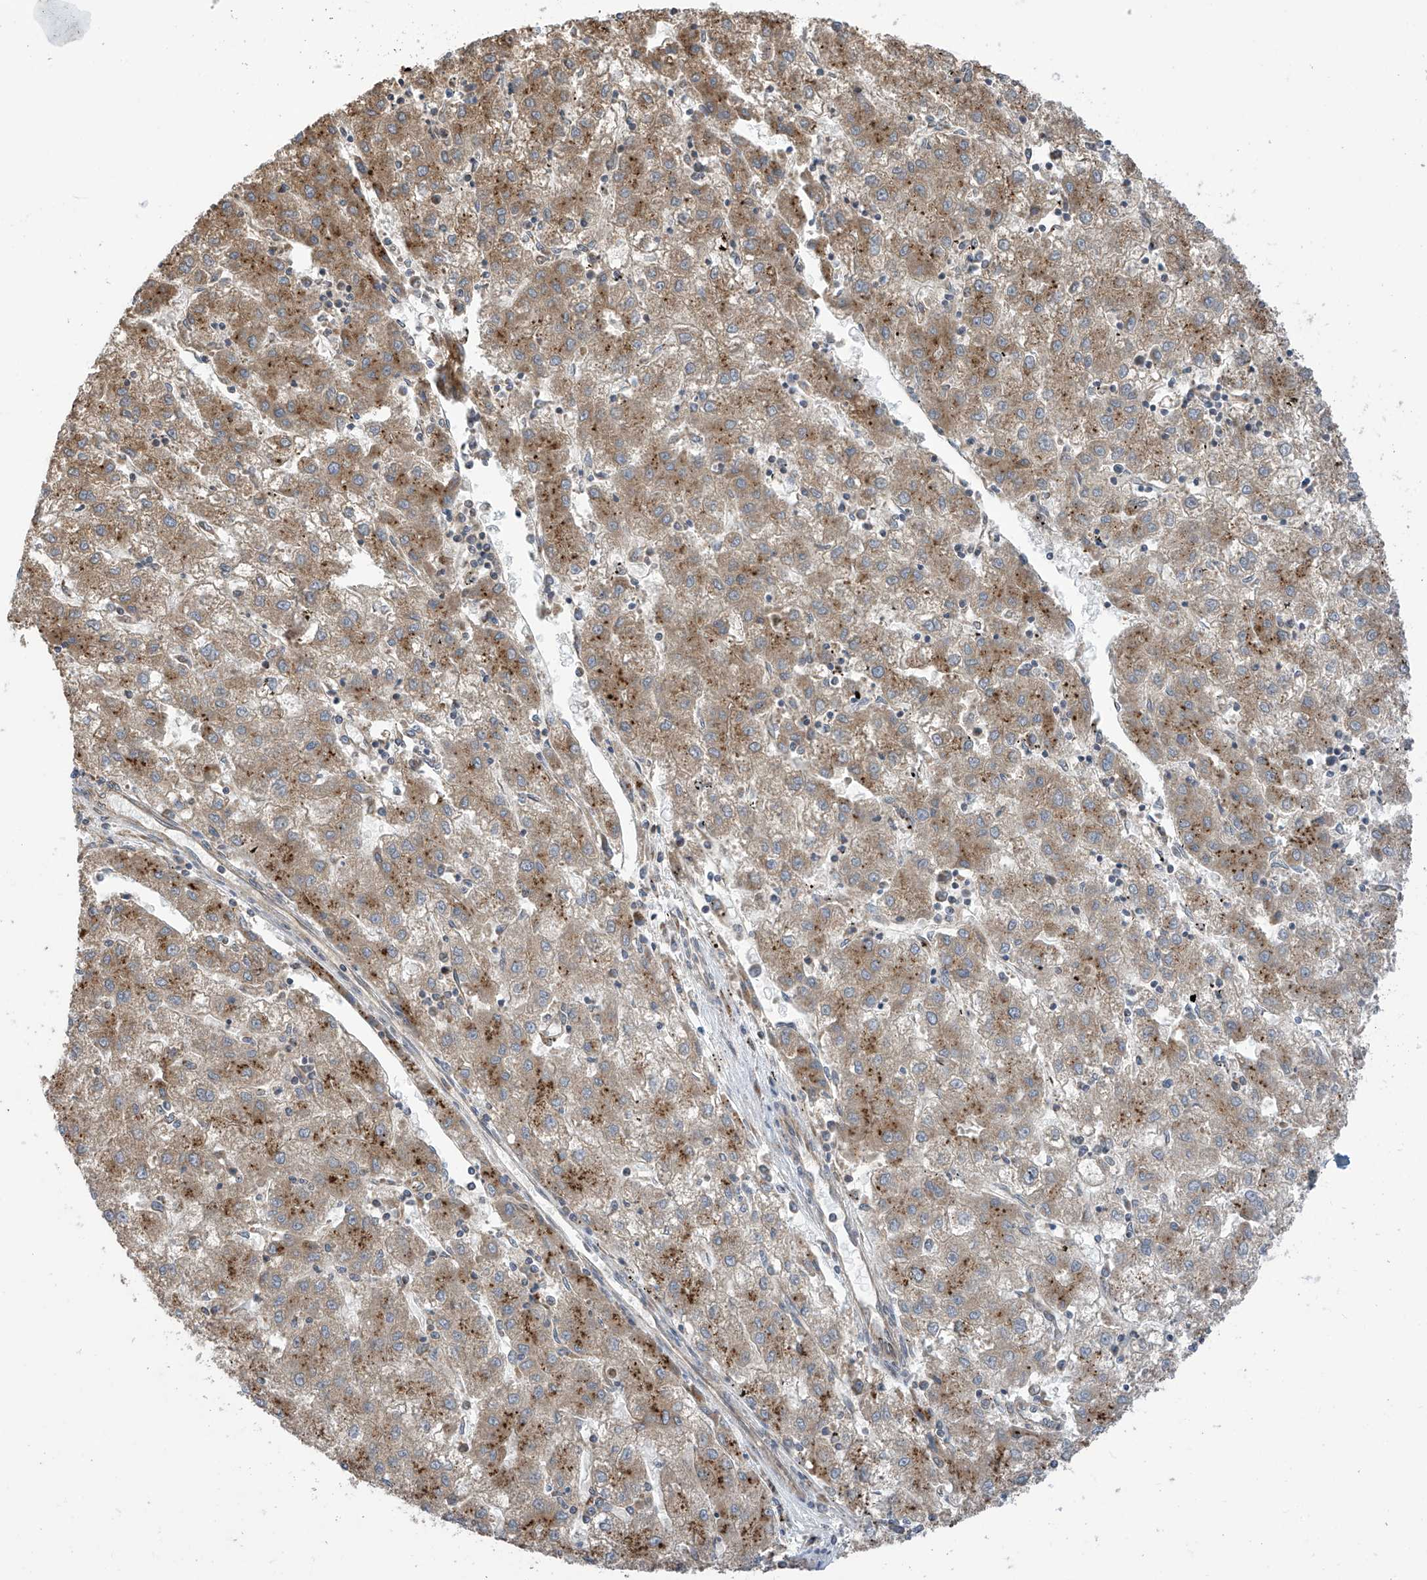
{"staining": {"intensity": "moderate", "quantity": ">75%", "location": "cytoplasmic/membranous"}, "tissue": "liver cancer", "cell_type": "Tumor cells", "image_type": "cancer", "snomed": [{"axis": "morphology", "description": "Carcinoma, Hepatocellular, NOS"}, {"axis": "topography", "description": "Liver"}], "caption": "Liver cancer (hepatocellular carcinoma) stained with a brown dye reveals moderate cytoplasmic/membranous positive staining in approximately >75% of tumor cells.", "gene": "PNPT1", "patient": {"sex": "male", "age": 72}}